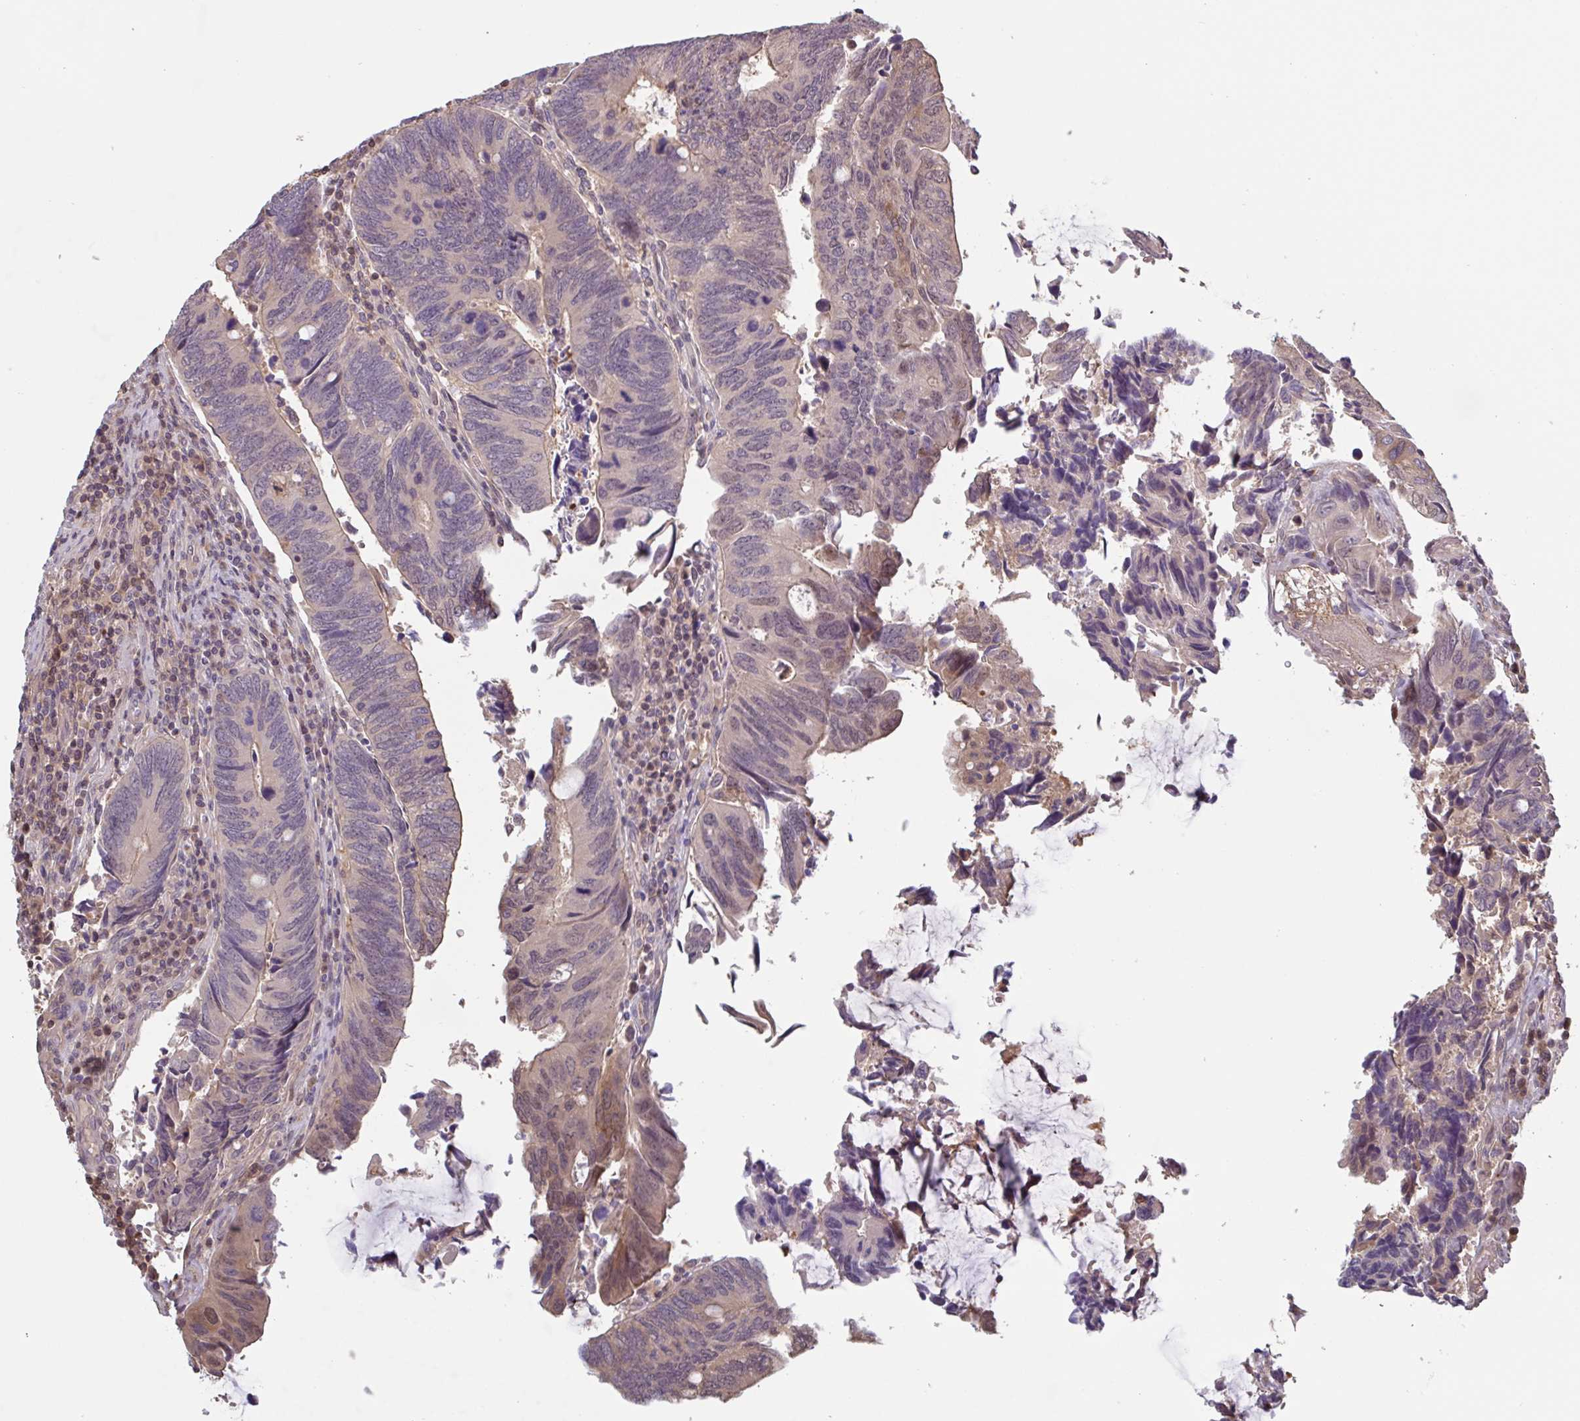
{"staining": {"intensity": "moderate", "quantity": "<25%", "location": "cytoplasmic/membranous,nuclear"}, "tissue": "colorectal cancer", "cell_type": "Tumor cells", "image_type": "cancer", "snomed": [{"axis": "morphology", "description": "Adenocarcinoma, NOS"}, {"axis": "topography", "description": "Colon"}], "caption": "Immunohistochemistry micrograph of colorectal cancer (adenocarcinoma) stained for a protein (brown), which shows low levels of moderate cytoplasmic/membranous and nuclear staining in about <25% of tumor cells.", "gene": "OTOP2", "patient": {"sex": "male", "age": 87}}